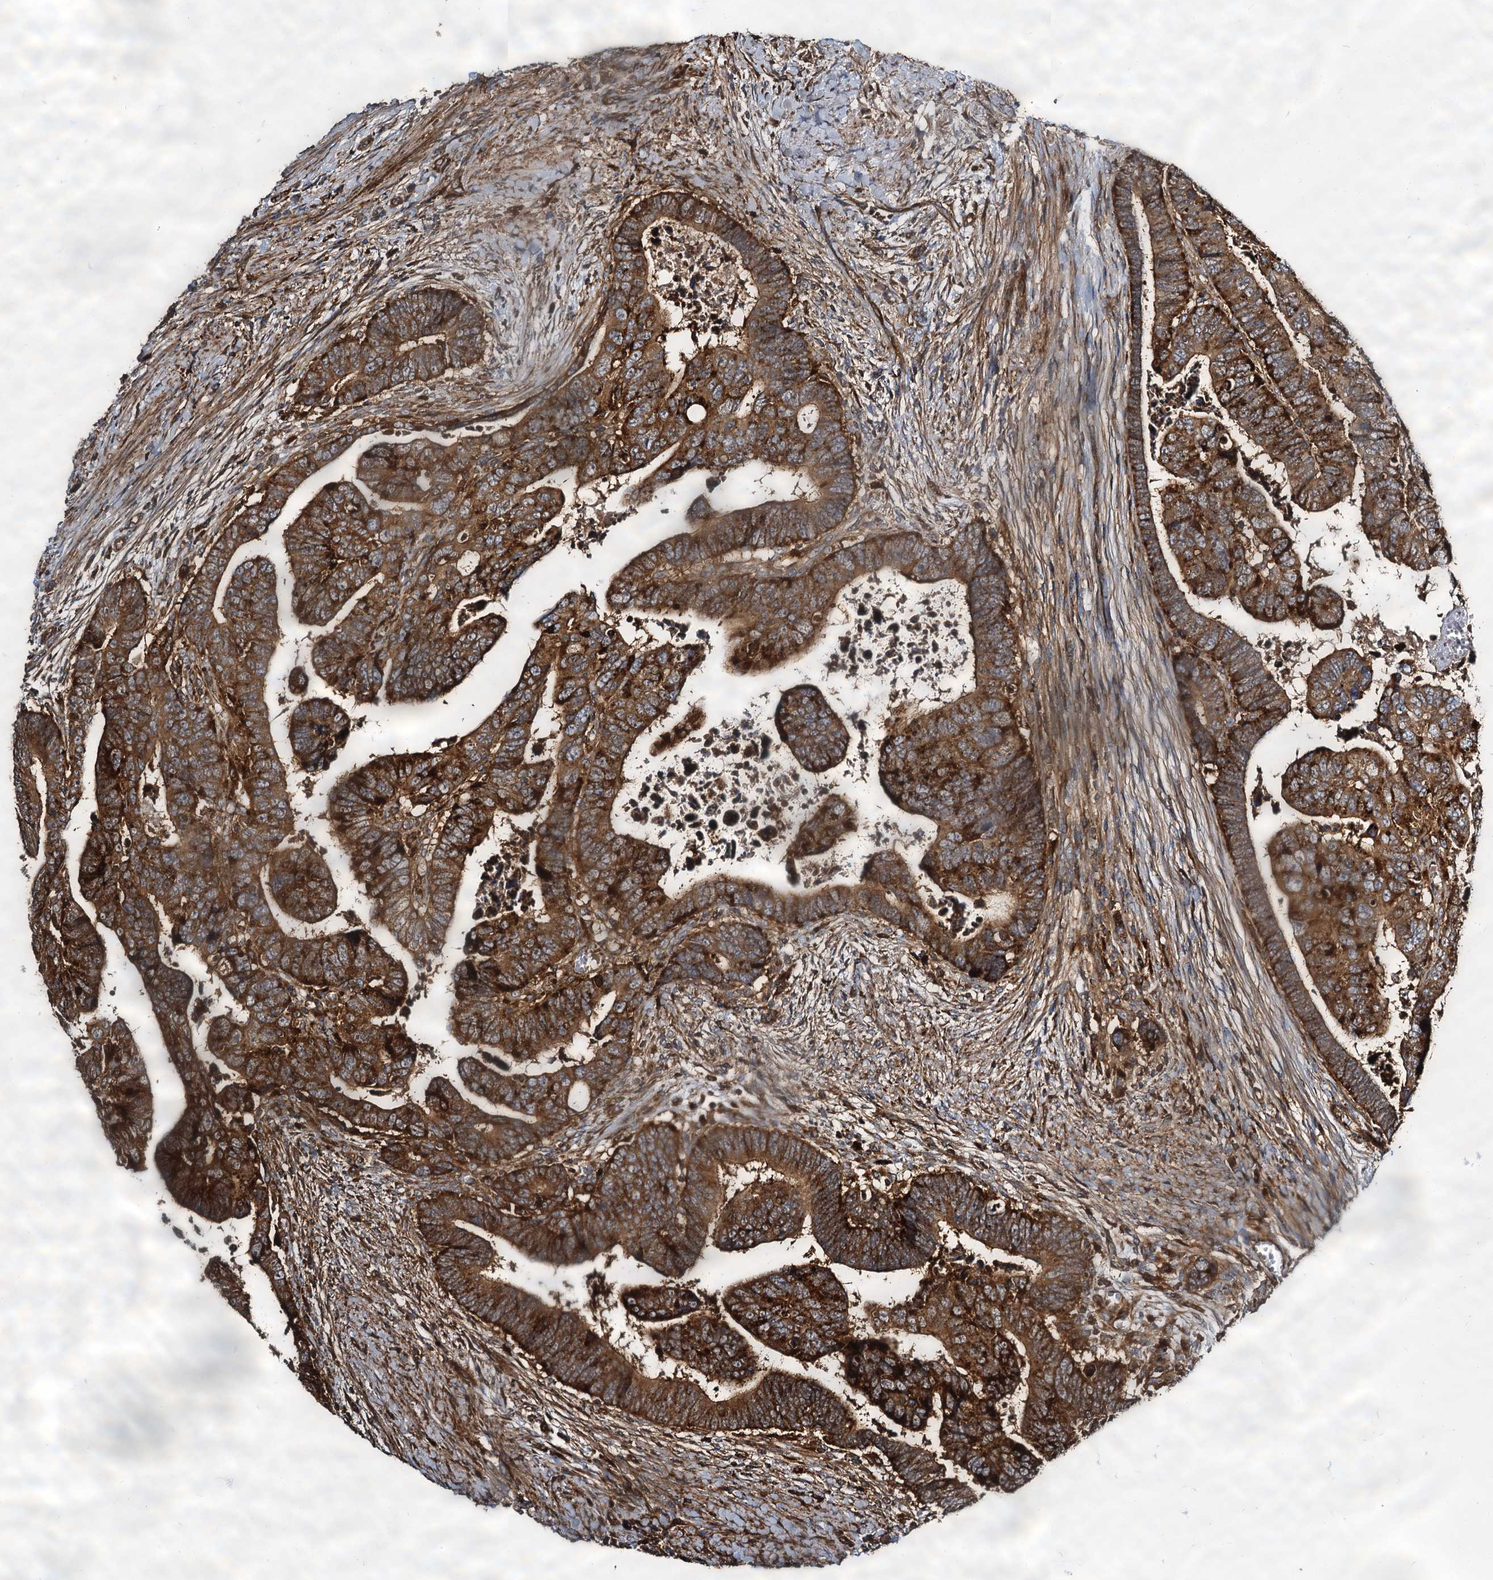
{"staining": {"intensity": "strong", "quantity": ">75%", "location": "cytoplasmic/membranous"}, "tissue": "colorectal cancer", "cell_type": "Tumor cells", "image_type": "cancer", "snomed": [{"axis": "morphology", "description": "Normal tissue, NOS"}, {"axis": "morphology", "description": "Adenocarcinoma, NOS"}, {"axis": "topography", "description": "Rectum"}], "caption": "The micrograph reveals a brown stain indicating the presence of a protein in the cytoplasmic/membranous of tumor cells in colorectal cancer (adenocarcinoma). Using DAB (3,3'-diaminobenzidine) (brown) and hematoxylin (blue) stains, captured at high magnification using brightfield microscopy.", "gene": "WDR73", "patient": {"sex": "female", "age": 65}}